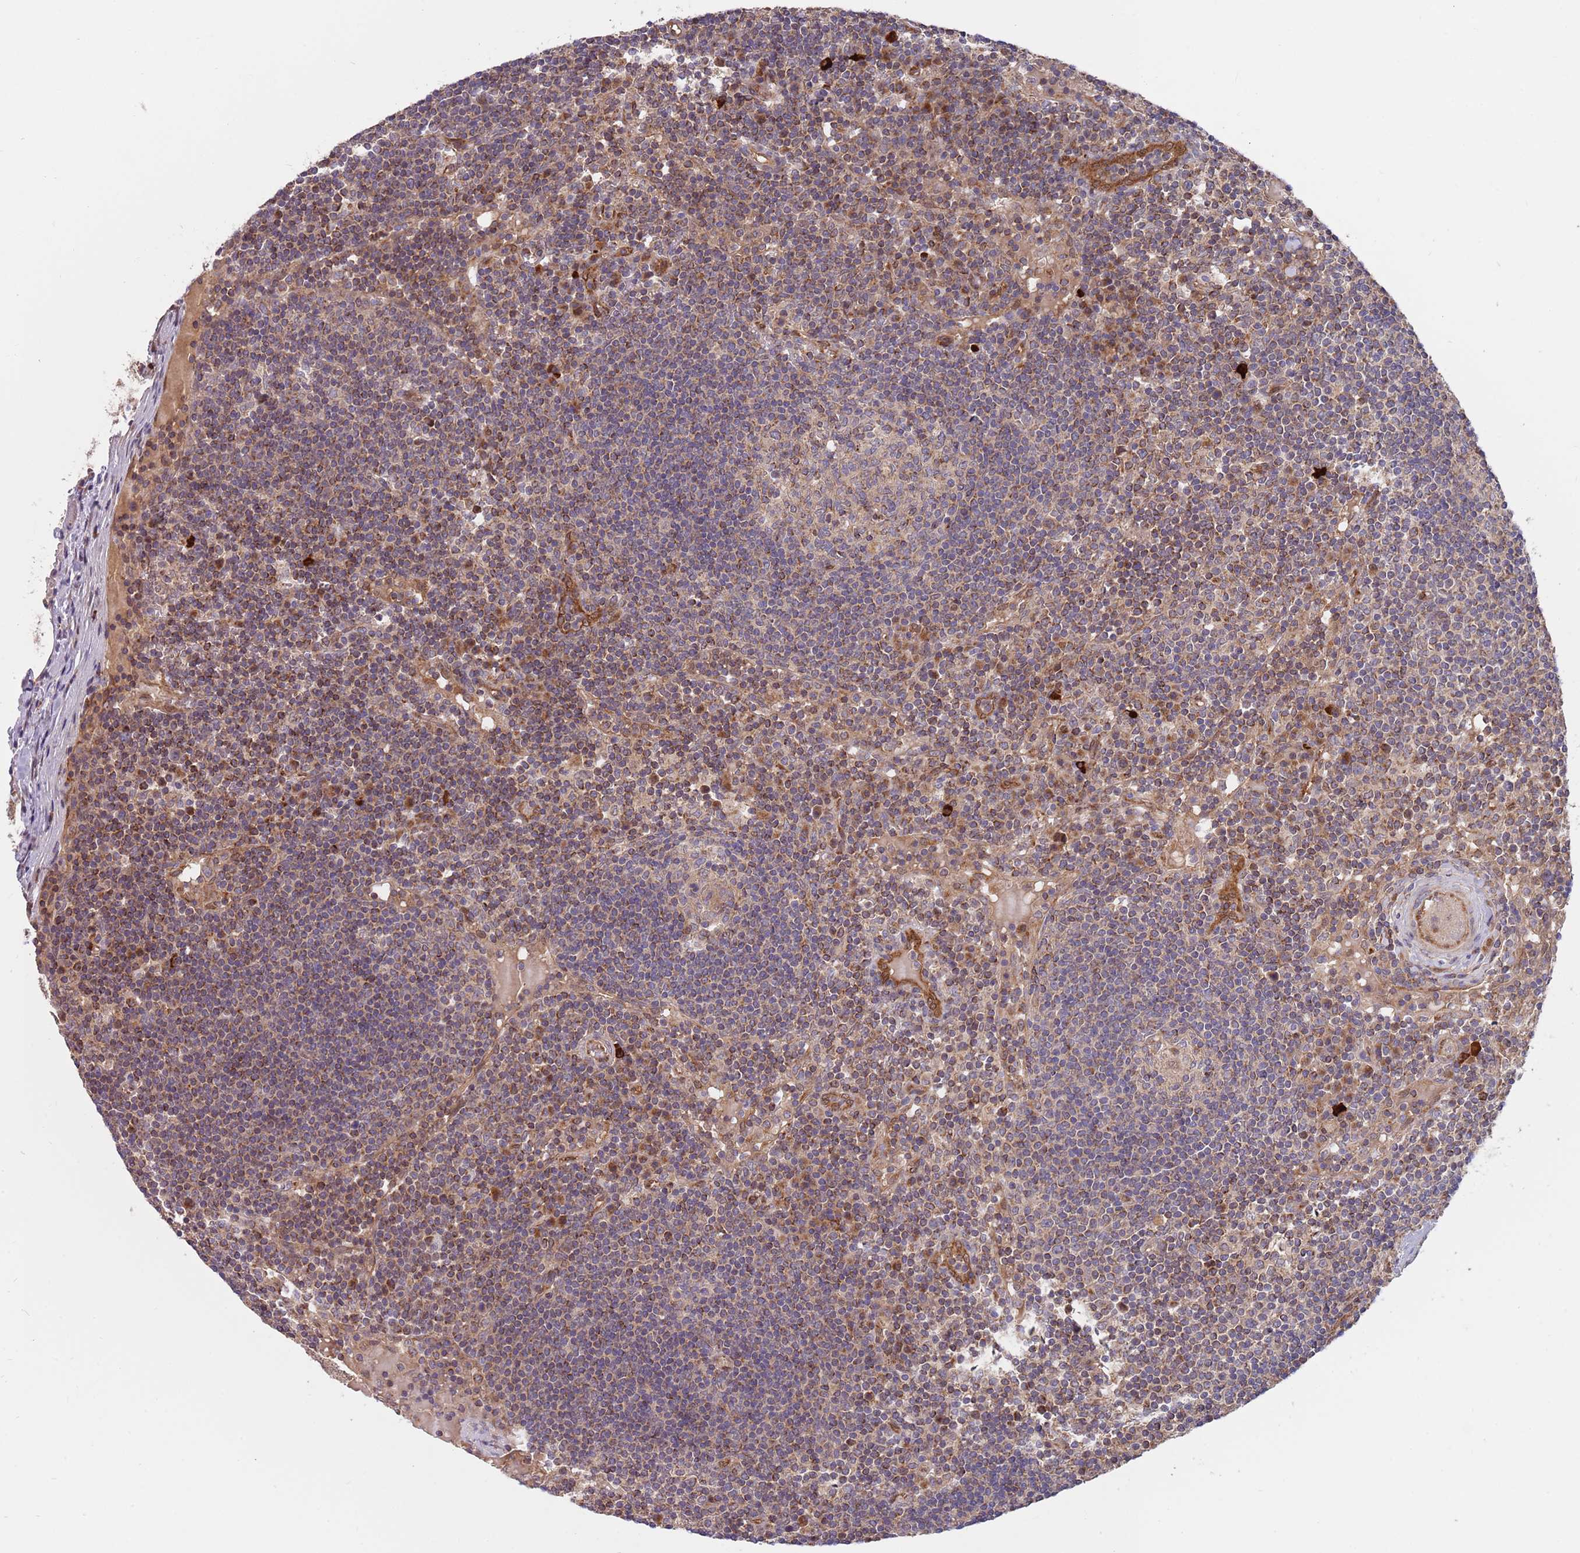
{"staining": {"intensity": "moderate", "quantity": "<25%", "location": "cytoplasmic/membranous"}, "tissue": "lymph node", "cell_type": "Germinal center cells", "image_type": "normal", "snomed": [{"axis": "morphology", "description": "Normal tissue, NOS"}, {"axis": "topography", "description": "Lymph node"}], "caption": "Protein expression analysis of benign lymph node reveals moderate cytoplasmic/membranous positivity in approximately <25% of germinal center cells.", "gene": "GUK1", "patient": {"sex": "male", "age": 53}}